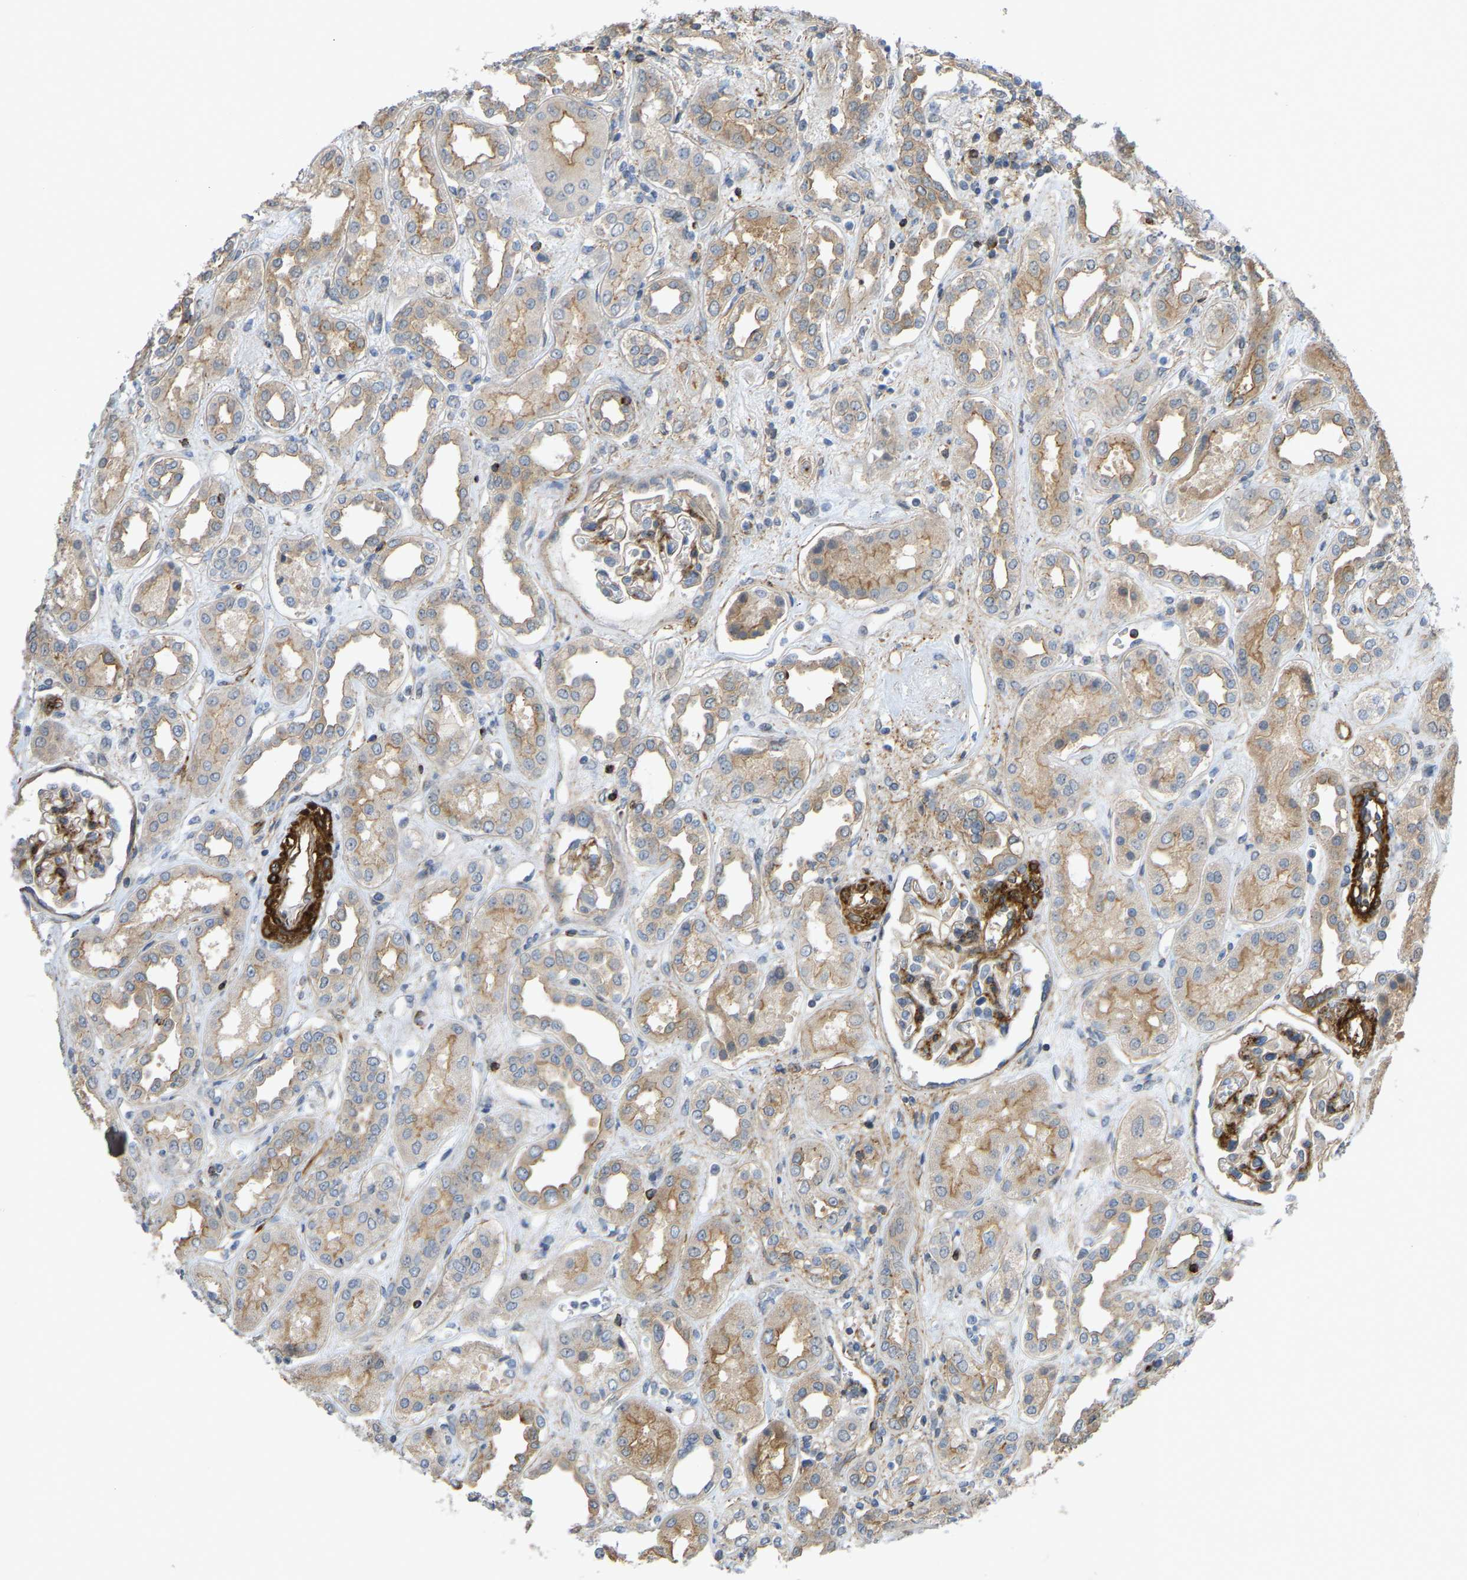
{"staining": {"intensity": "moderate", "quantity": ">75%", "location": "cytoplasmic/membranous"}, "tissue": "kidney", "cell_type": "Cells in glomeruli", "image_type": "normal", "snomed": [{"axis": "morphology", "description": "Normal tissue, NOS"}, {"axis": "topography", "description": "Kidney"}], "caption": "A photomicrograph of kidney stained for a protein shows moderate cytoplasmic/membranous brown staining in cells in glomeruli. (DAB (3,3'-diaminobenzidine) IHC with brightfield microscopy, high magnification).", "gene": "KIAA1671", "patient": {"sex": "male", "age": 59}}